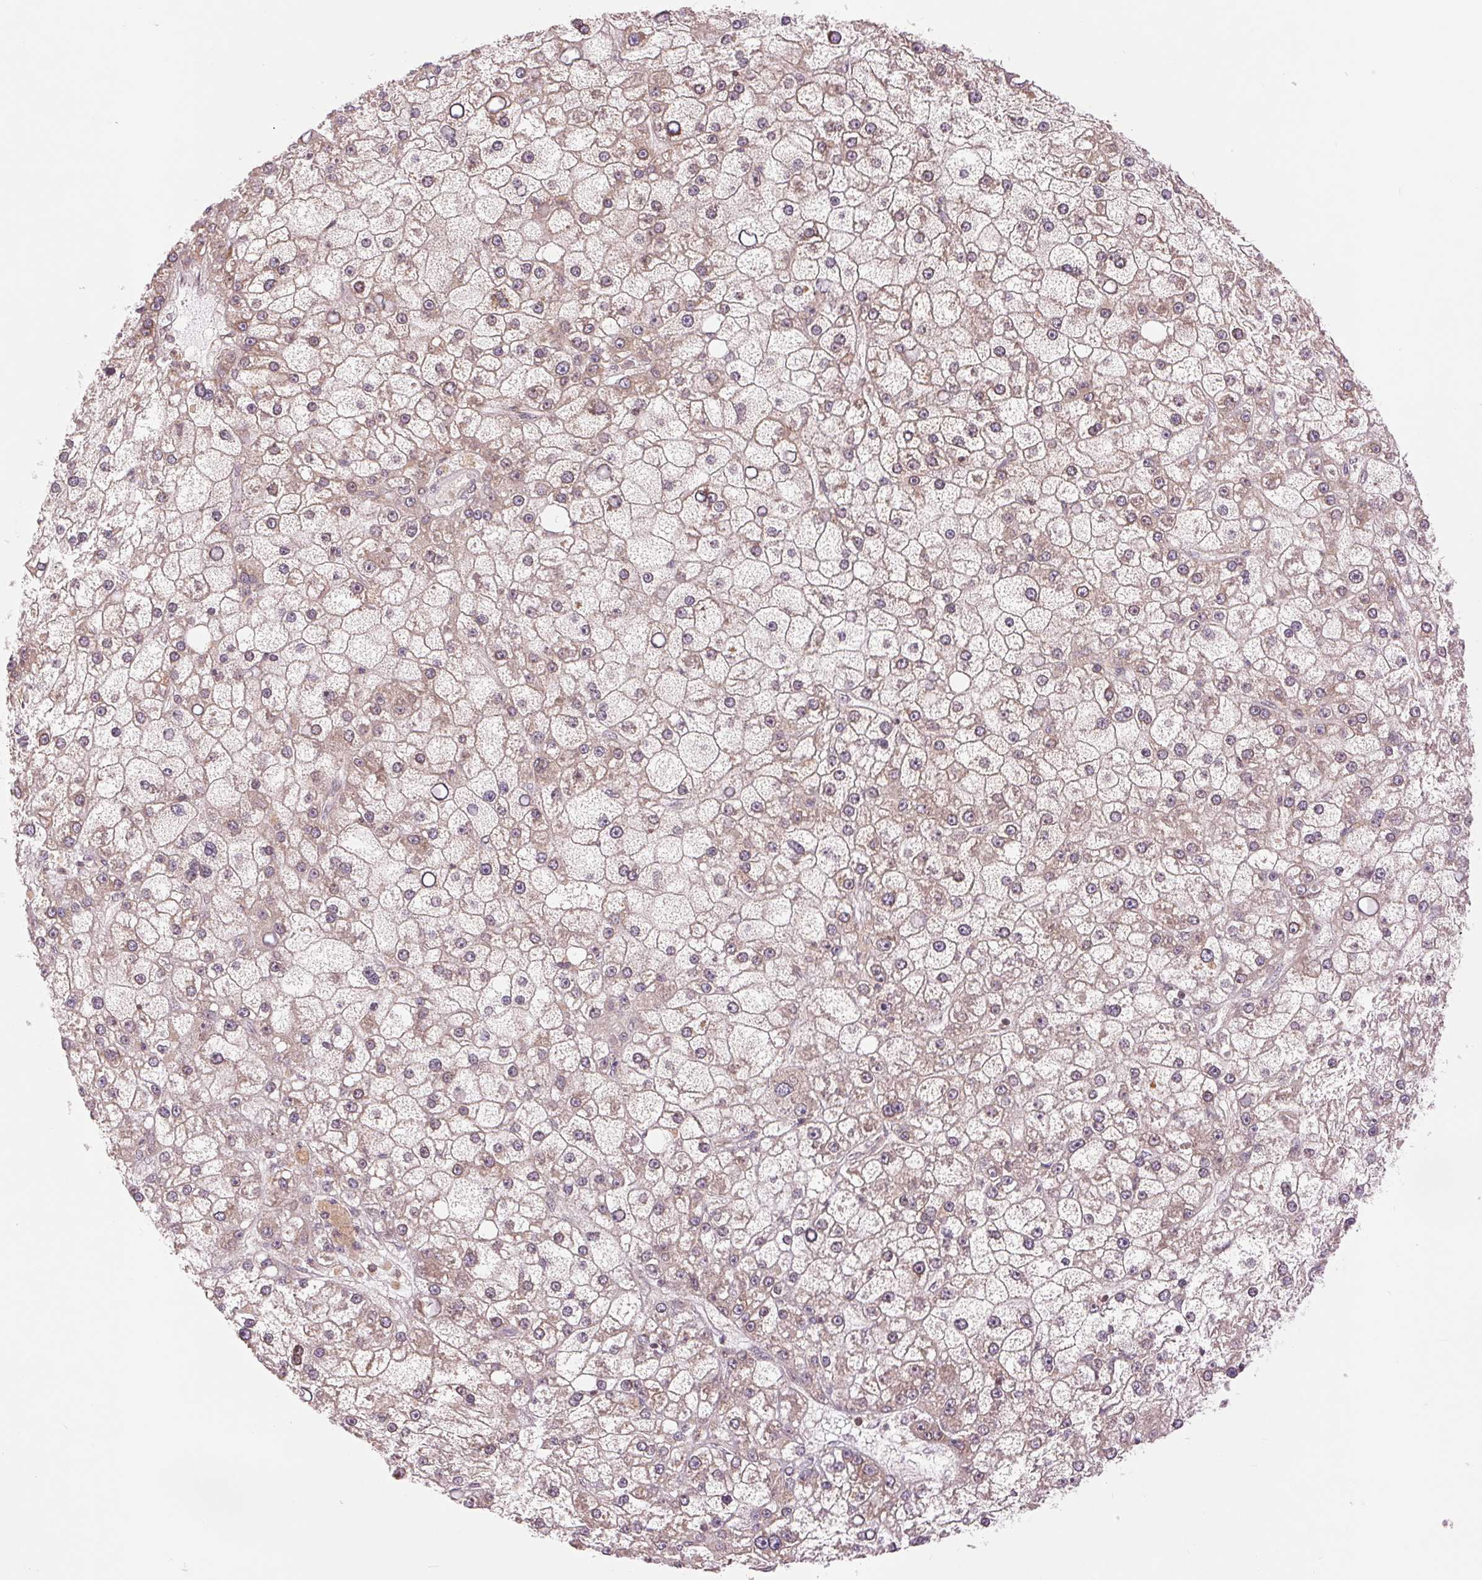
{"staining": {"intensity": "negative", "quantity": "none", "location": "none"}, "tissue": "liver cancer", "cell_type": "Tumor cells", "image_type": "cancer", "snomed": [{"axis": "morphology", "description": "Carcinoma, Hepatocellular, NOS"}, {"axis": "topography", "description": "Liver"}], "caption": "Image shows no protein positivity in tumor cells of liver cancer tissue.", "gene": "BTF3L4", "patient": {"sex": "male", "age": 67}}